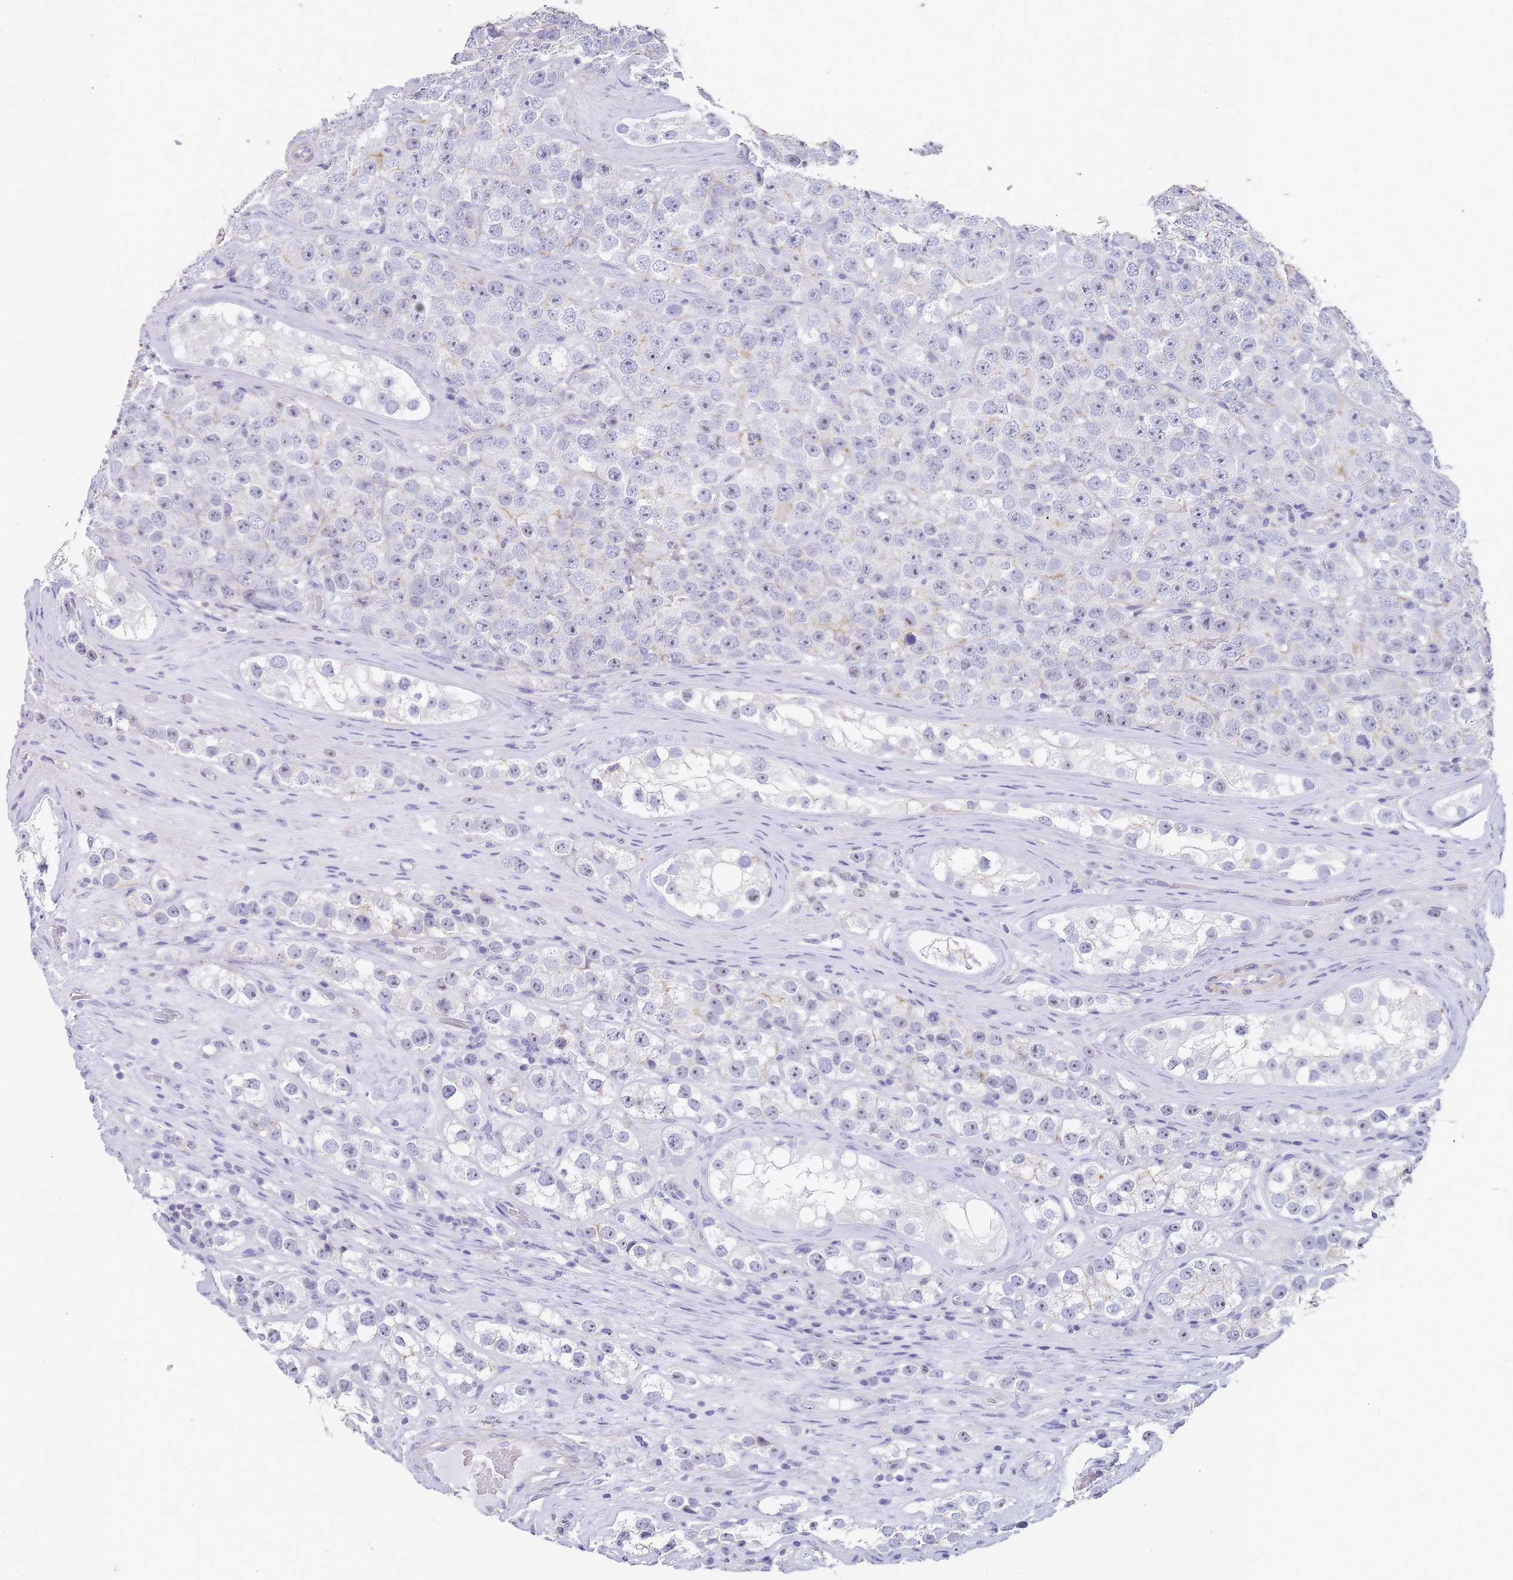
{"staining": {"intensity": "negative", "quantity": "none", "location": "none"}, "tissue": "testis cancer", "cell_type": "Tumor cells", "image_type": "cancer", "snomed": [{"axis": "morphology", "description": "Seminoma, NOS"}, {"axis": "topography", "description": "Testis"}], "caption": "Immunohistochemical staining of testis cancer shows no significant positivity in tumor cells.", "gene": "NOP14", "patient": {"sex": "male", "age": 28}}